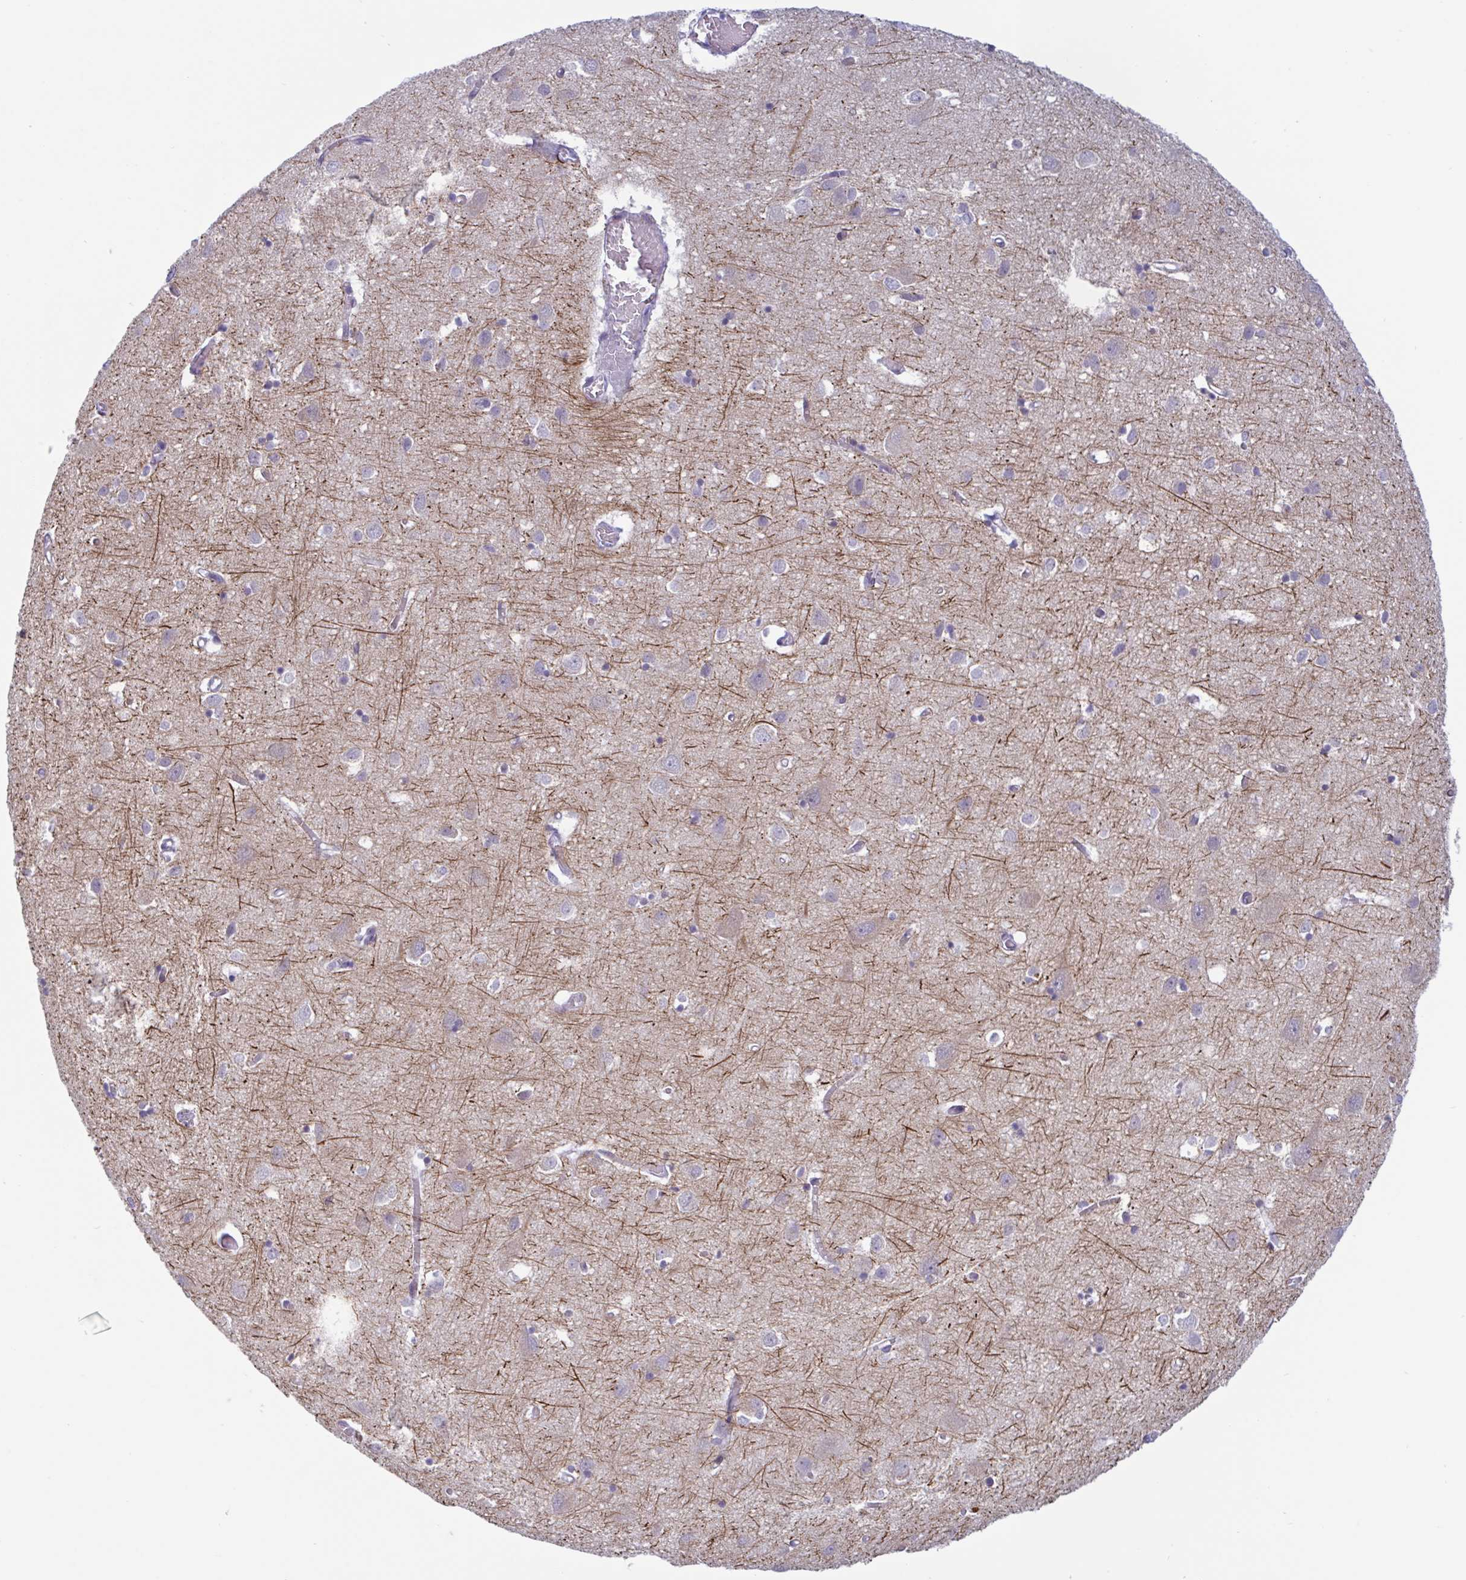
{"staining": {"intensity": "negative", "quantity": "none", "location": "none"}, "tissue": "cerebral cortex", "cell_type": "Endothelial cells", "image_type": "normal", "snomed": [{"axis": "morphology", "description": "Normal tissue, NOS"}, {"axis": "topography", "description": "Cerebral cortex"}], "caption": "High power microscopy photomicrograph of an IHC image of normal cerebral cortex, revealing no significant expression in endothelial cells.", "gene": "NAA30", "patient": {"sex": "male", "age": 70}}